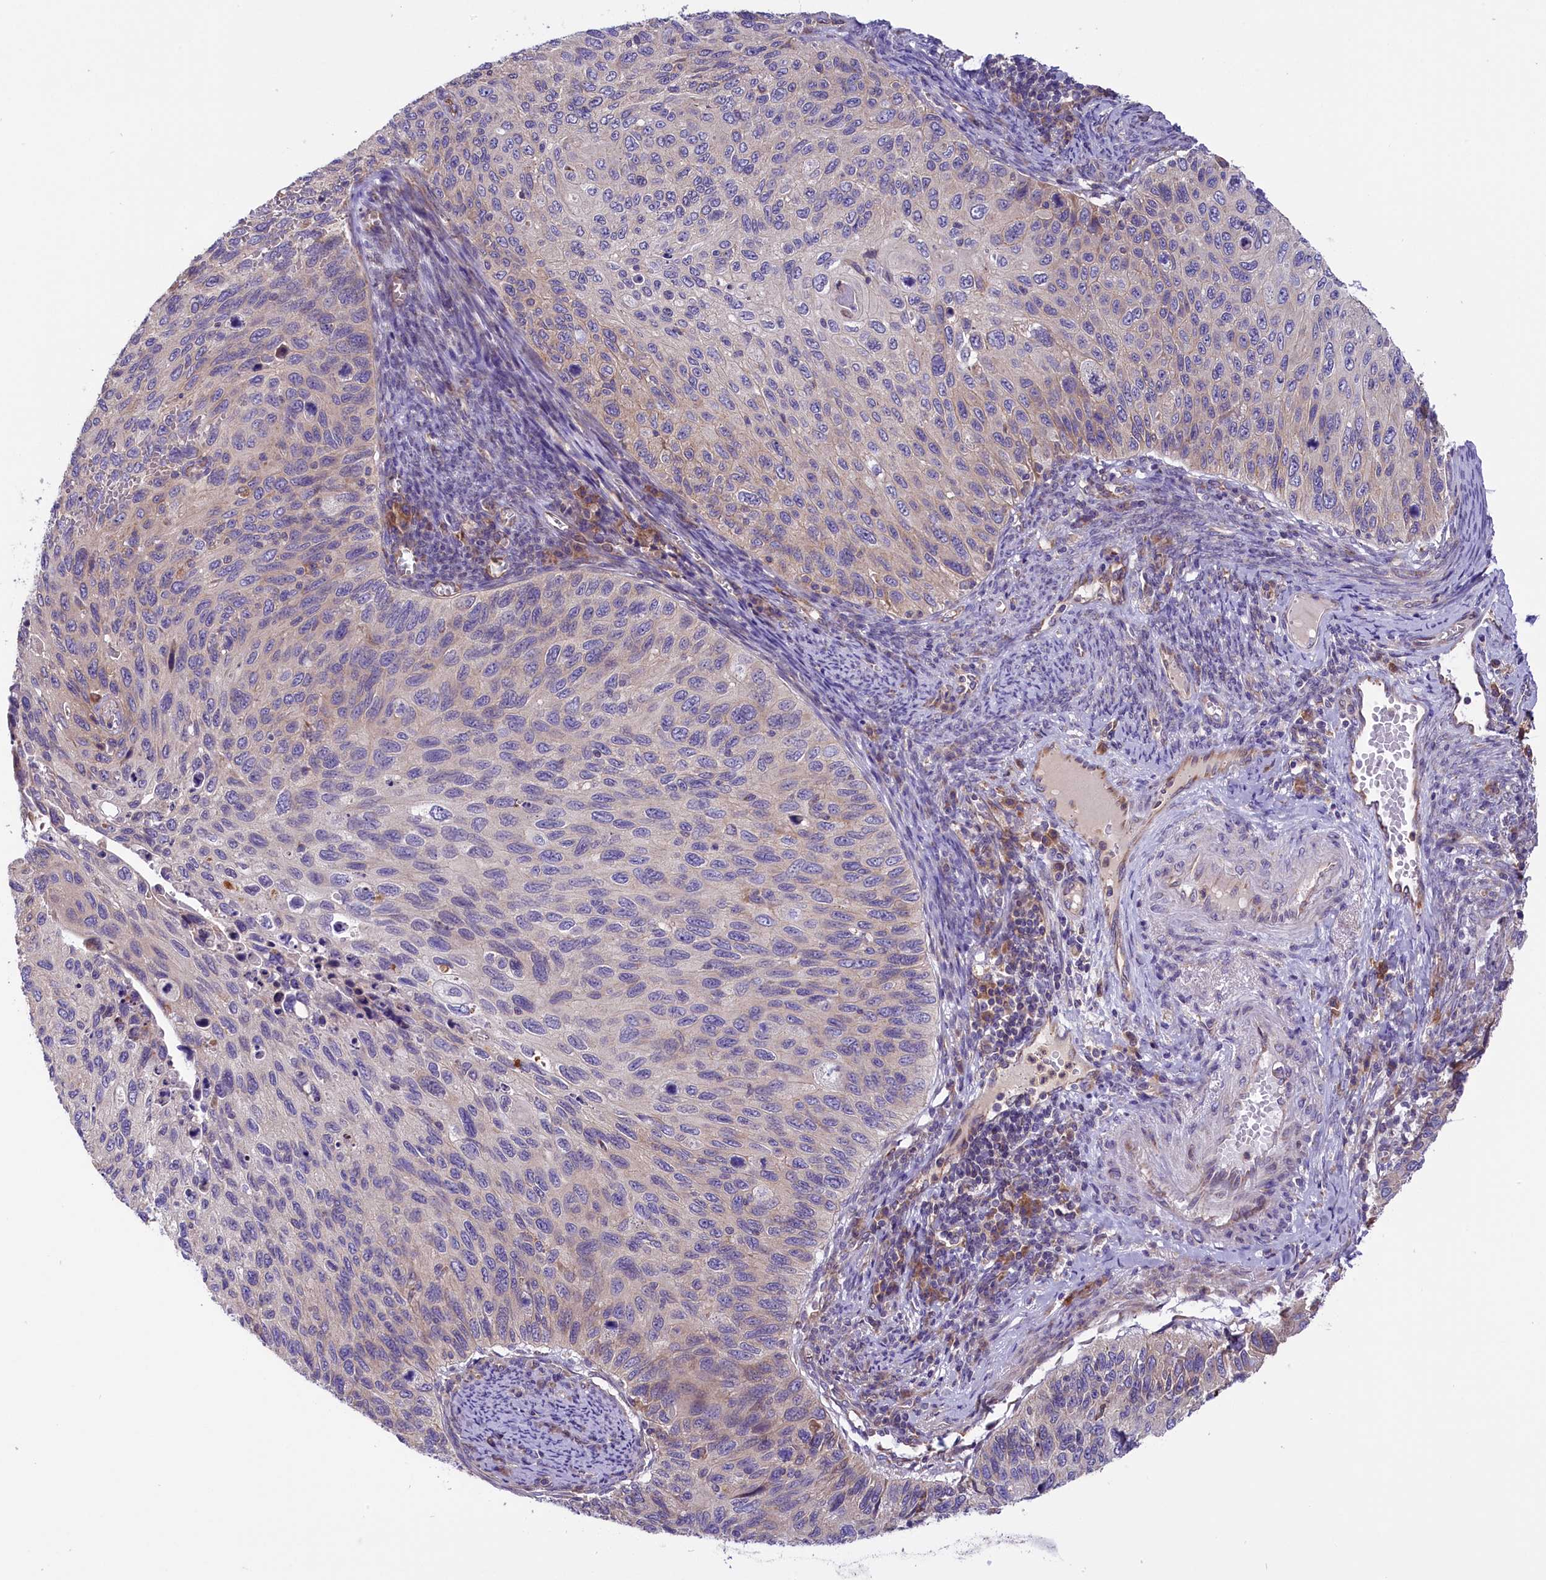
{"staining": {"intensity": "weak", "quantity": "<25%", "location": "cytoplasmic/membranous"}, "tissue": "cervical cancer", "cell_type": "Tumor cells", "image_type": "cancer", "snomed": [{"axis": "morphology", "description": "Squamous cell carcinoma, NOS"}, {"axis": "topography", "description": "Cervix"}], "caption": "Immunohistochemical staining of human cervical cancer (squamous cell carcinoma) demonstrates no significant expression in tumor cells.", "gene": "DNAJB9", "patient": {"sex": "female", "age": 70}}